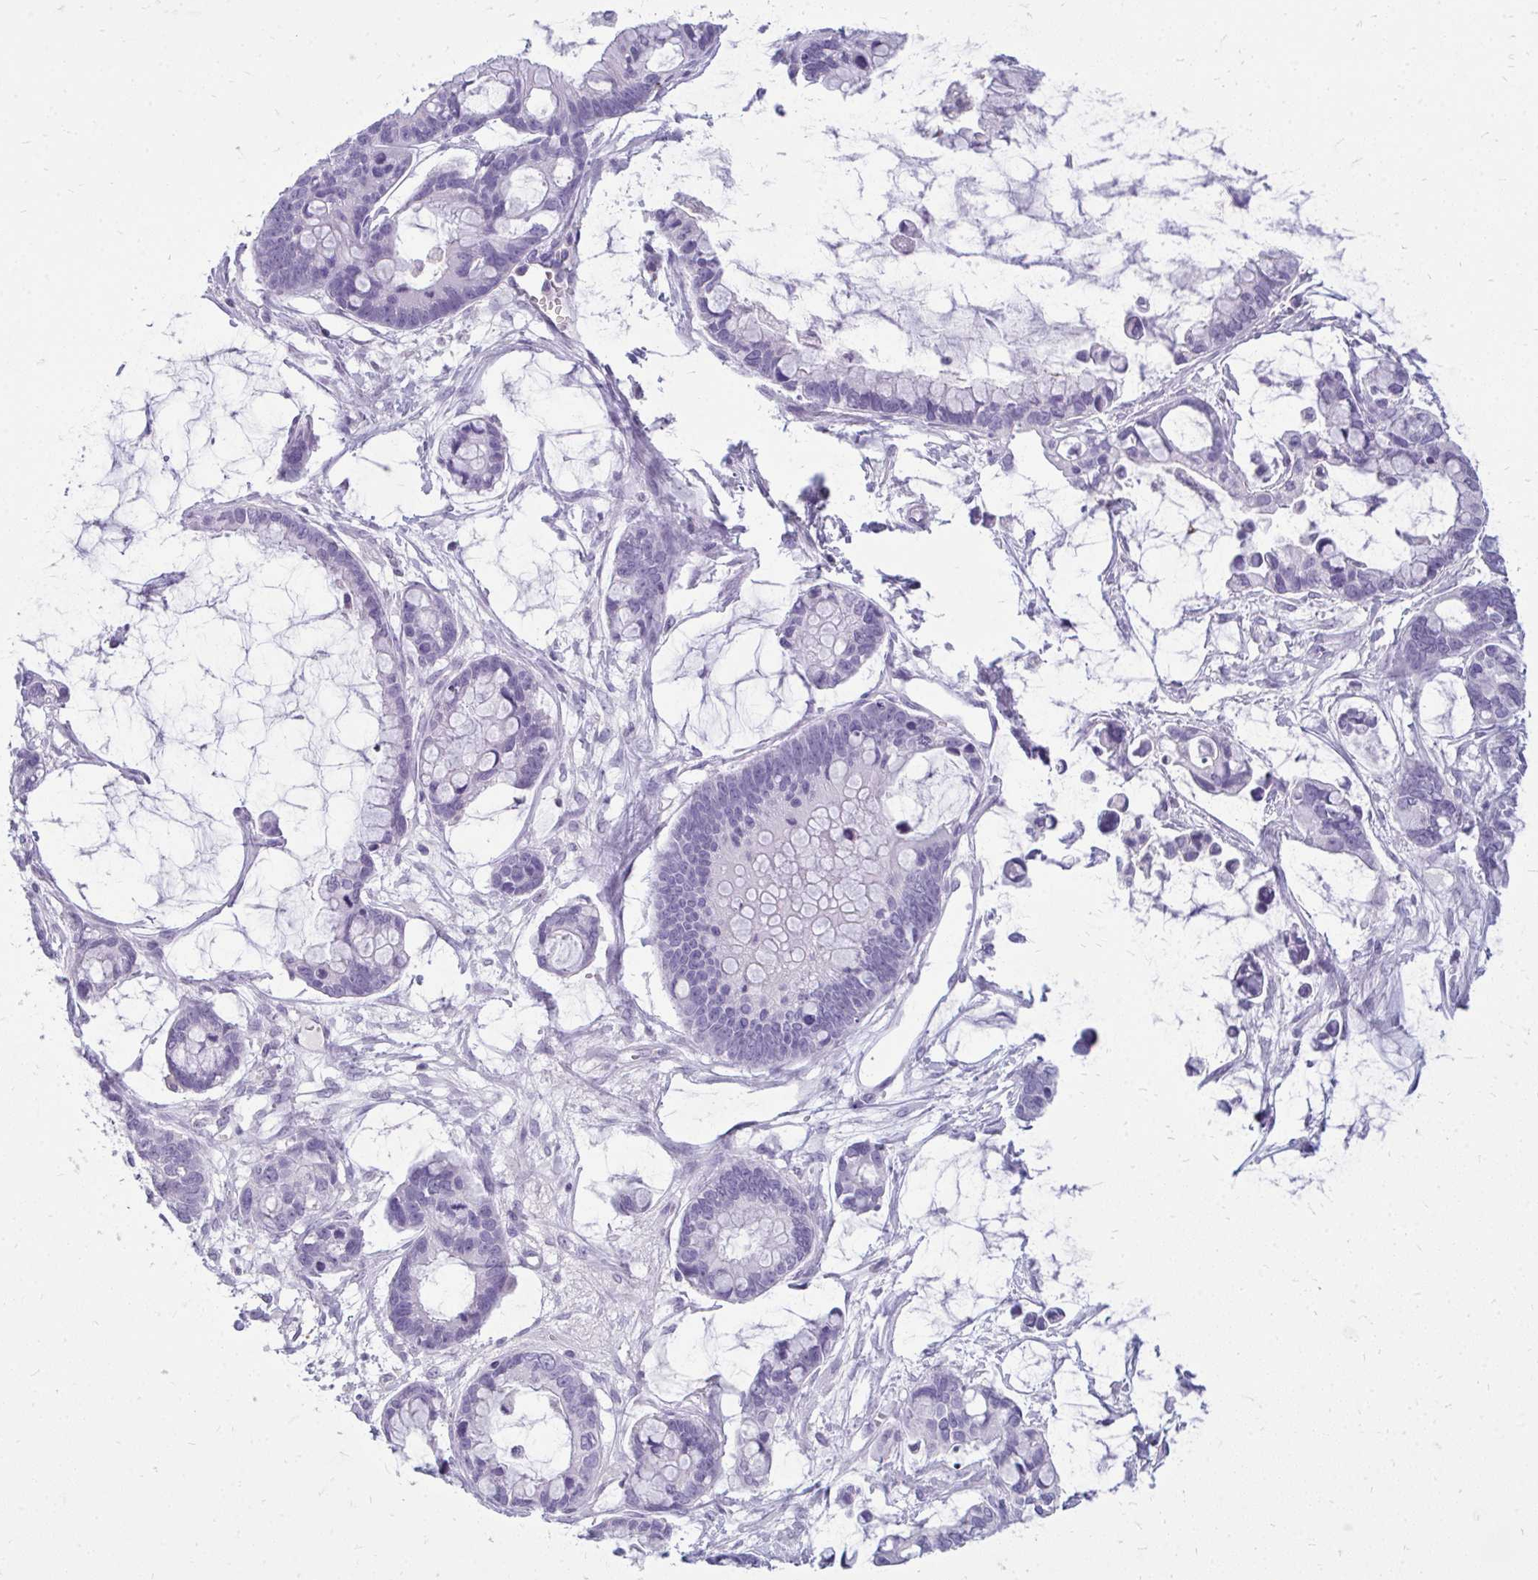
{"staining": {"intensity": "negative", "quantity": "none", "location": "none"}, "tissue": "ovarian cancer", "cell_type": "Tumor cells", "image_type": "cancer", "snomed": [{"axis": "morphology", "description": "Cystadenocarcinoma, mucinous, NOS"}, {"axis": "topography", "description": "Ovary"}], "caption": "This micrograph is of ovarian mucinous cystadenocarcinoma stained with immunohistochemistry to label a protein in brown with the nuclei are counter-stained blue. There is no staining in tumor cells.", "gene": "FABP3", "patient": {"sex": "female", "age": 63}}